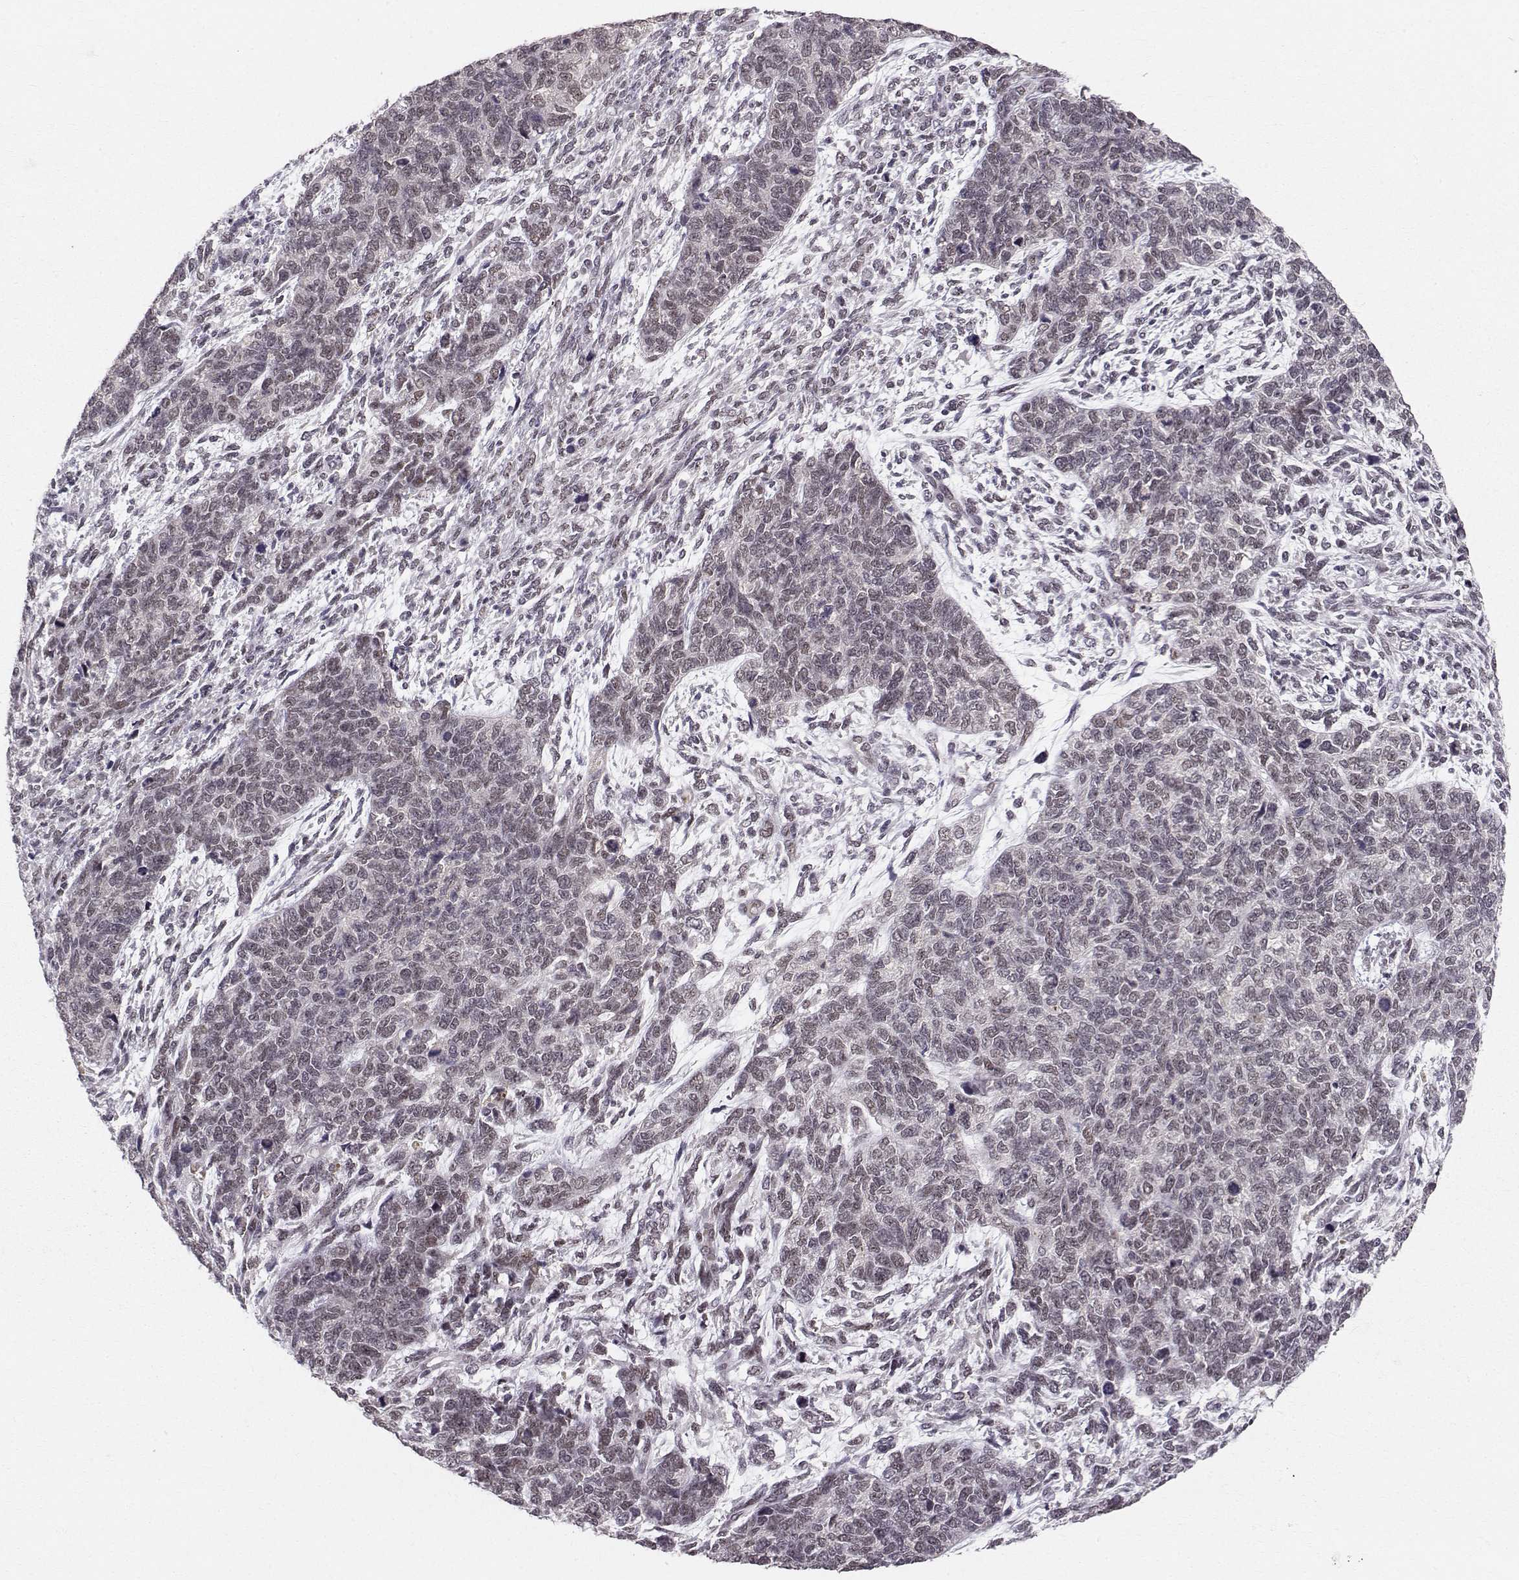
{"staining": {"intensity": "negative", "quantity": "none", "location": "none"}, "tissue": "cervical cancer", "cell_type": "Tumor cells", "image_type": "cancer", "snomed": [{"axis": "morphology", "description": "Squamous cell carcinoma, NOS"}, {"axis": "topography", "description": "Cervix"}], "caption": "The photomicrograph shows no significant positivity in tumor cells of cervical cancer.", "gene": "RPP38", "patient": {"sex": "female", "age": 63}}